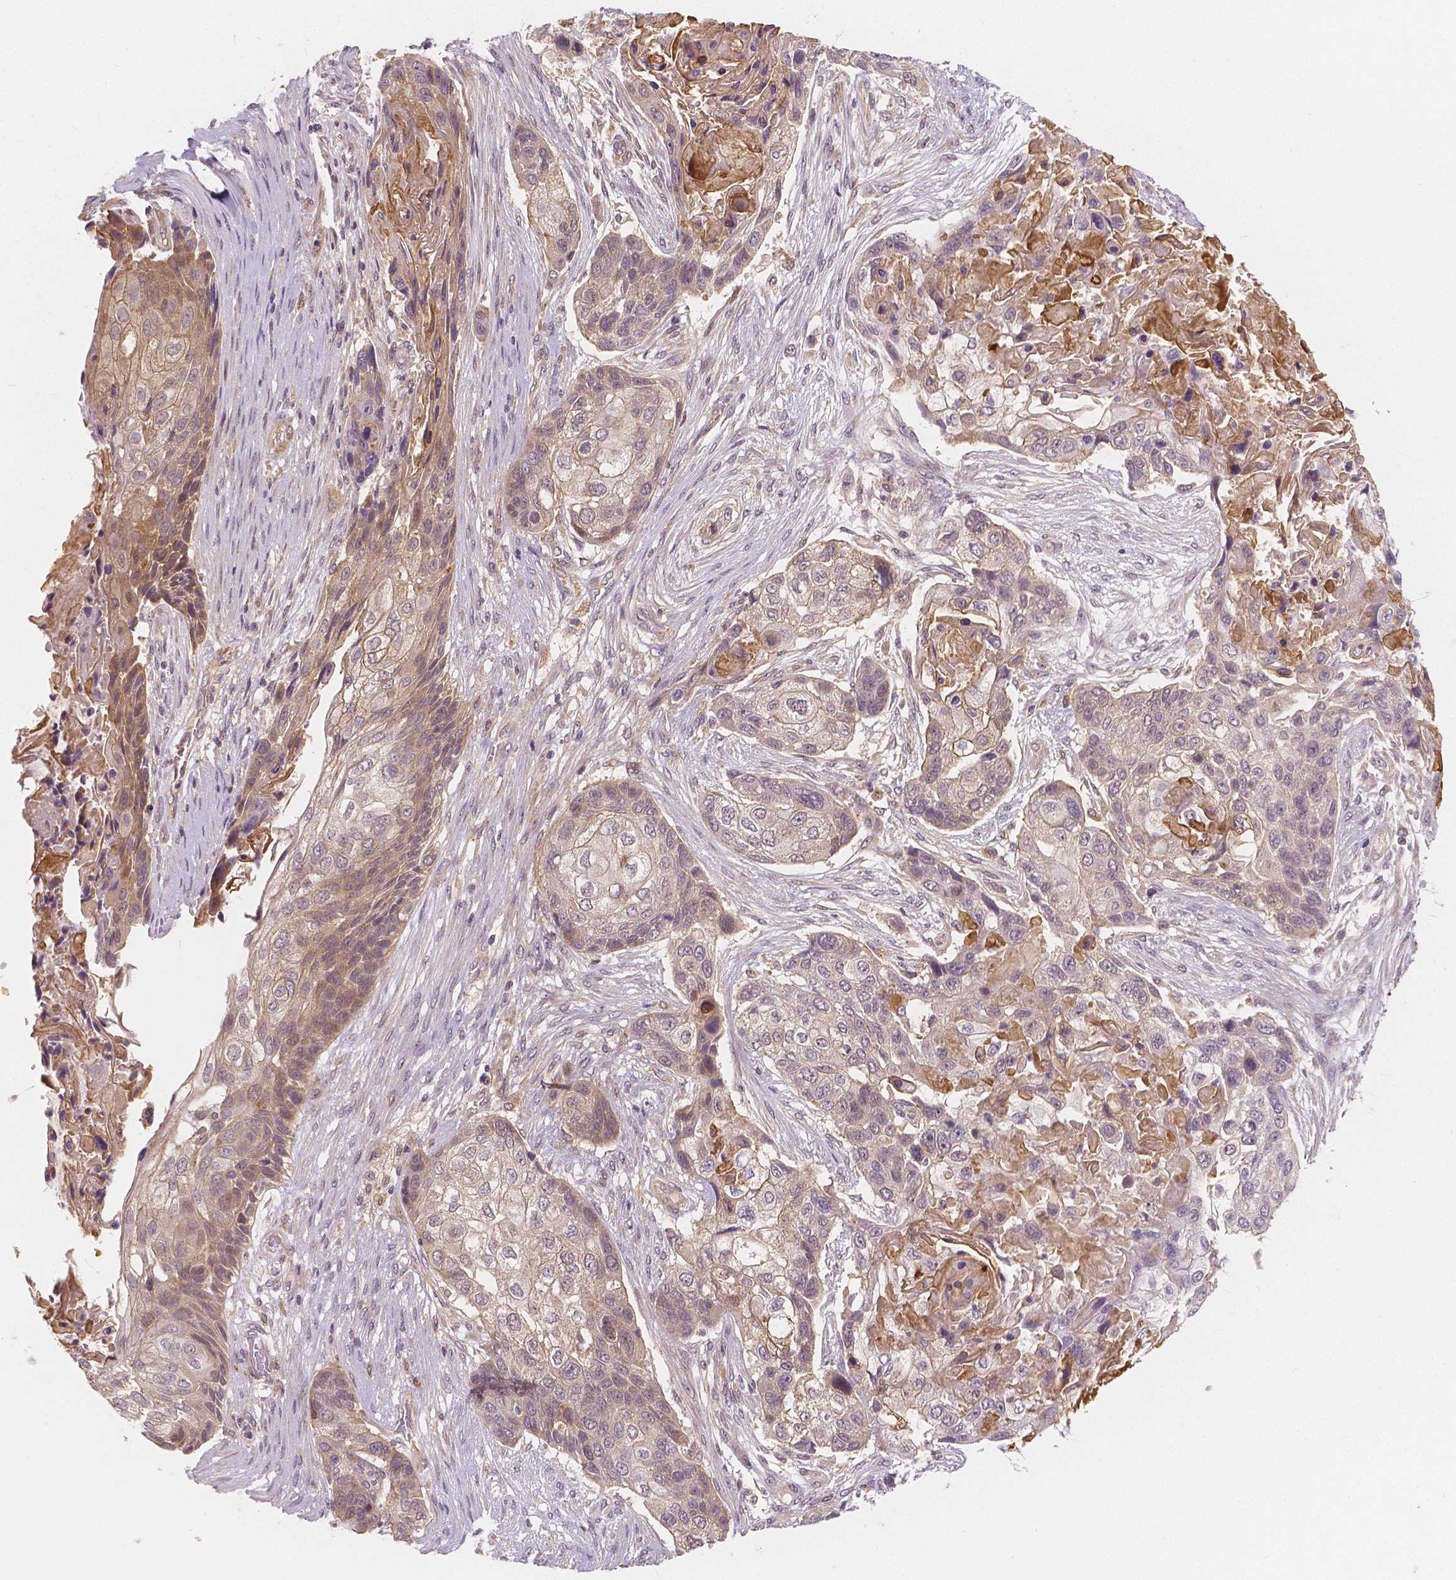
{"staining": {"intensity": "weak", "quantity": ">75%", "location": "cytoplasmic/membranous"}, "tissue": "lung cancer", "cell_type": "Tumor cells", "image_type": "cancer", "snomed": [{"axis": "morphology", "description": "Squamous cell carcinoma, NOS"}, {"axis": "topography", "description": "Lung"}], "caption": "A photomicrograph of lung cancer stained for a protein demonstrates weak cytoplasmic/membranous brown staining in tumor cells. (DAB IHC with brightfield microscopy, high magnification).", "gene": "SNX12", "patient": {"sex": "male", "age": 69}}